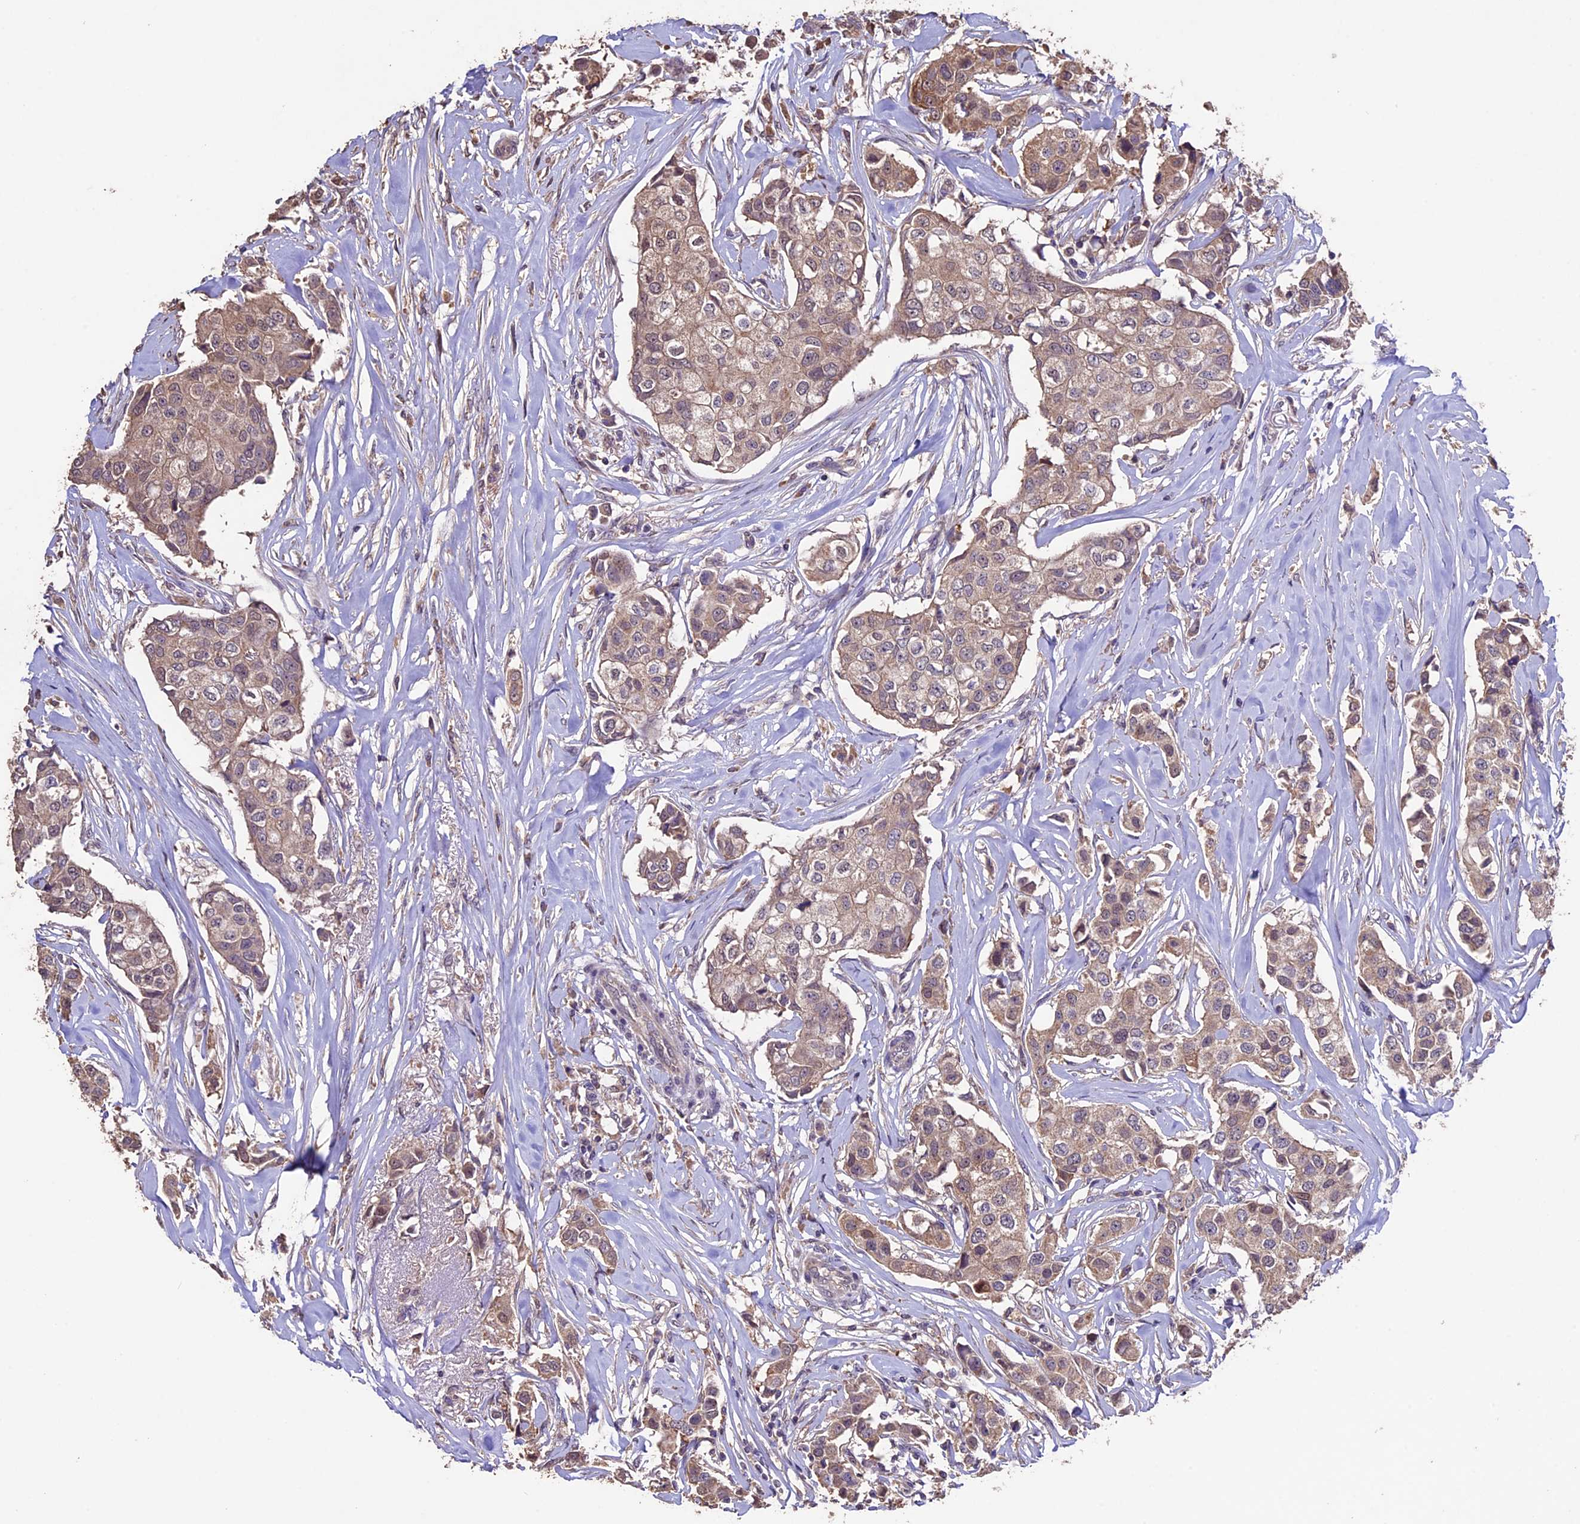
{"staining": {"intensity": "moderate", "quantity": ">75%", "location": "cytoplasmic/membranous"}, "tissue": "breast cancer", "cell_type": "Tumor cells", "image_type": "cancer", "snomed": [{"axis": "morphology", "description": "Duct carcinoma"}, {"axis": "topography", "description": "Breast"}], "caption": "Protein staining reveals moderate cytoplasmic/membranous expression in about >75% of tumor cells in infiltrating ductal carcinoma (breast).", "gene": "DIS3L", "patient": {"sex": "female", "age": 80}}